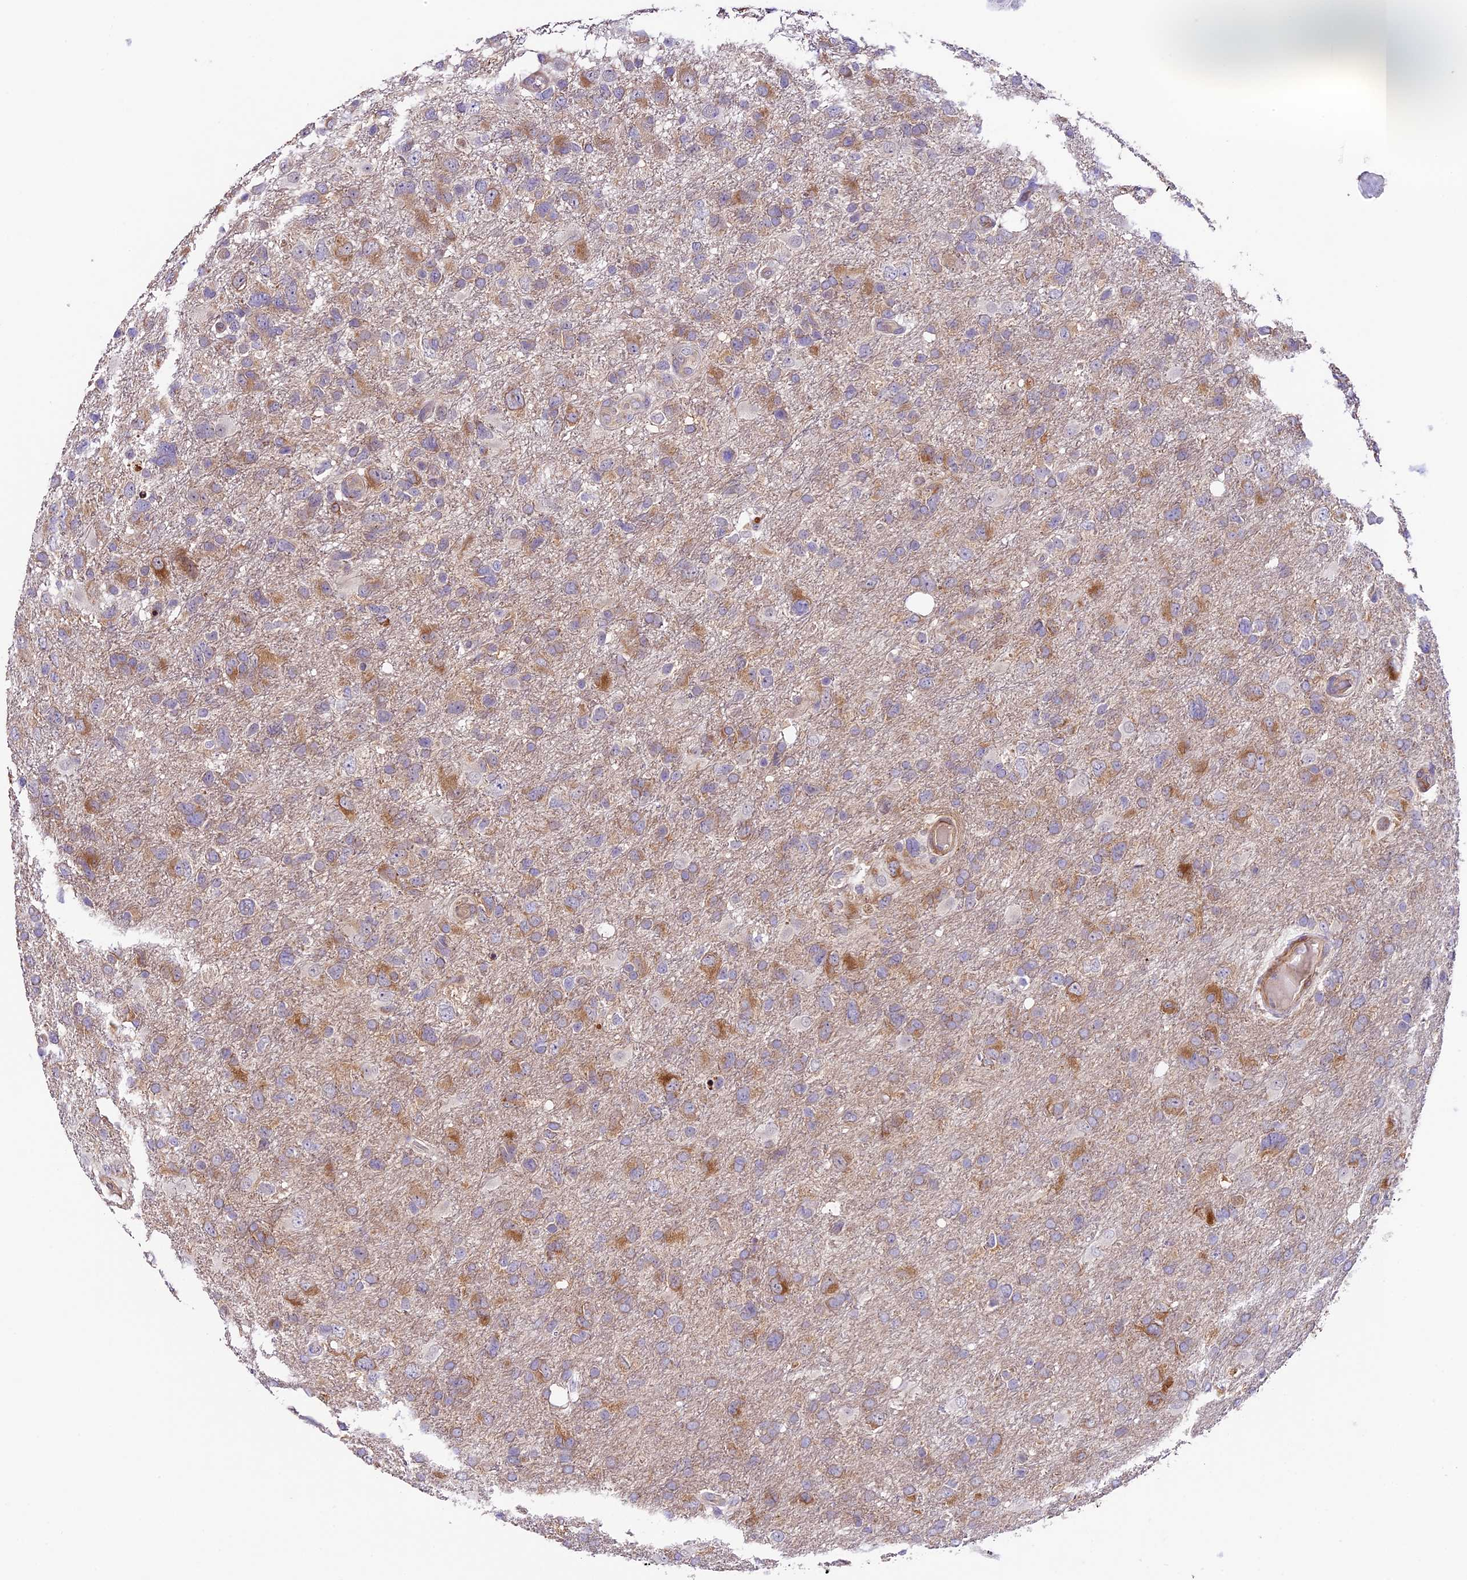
{"staining": {"intensity": "moderate", "quantity": "<25%", "location": "cytoplasmic/membranous"}, "tissue": "glioma", "cell_type": "Tumor cells", "image_type": "cancer", "snomed": [{"axis": "morphology", "description": "Glioma, malignant, High grade"}, {"axis": "topography", "description": "Brain"}], "caption": "Immunohistochemical staining of glioma reveals moderate cytoplasmic/membranous protein staining in about <25% of tumor cells.", "gene": "LSM7", "patient": {"sex": "male", "age": 61}}